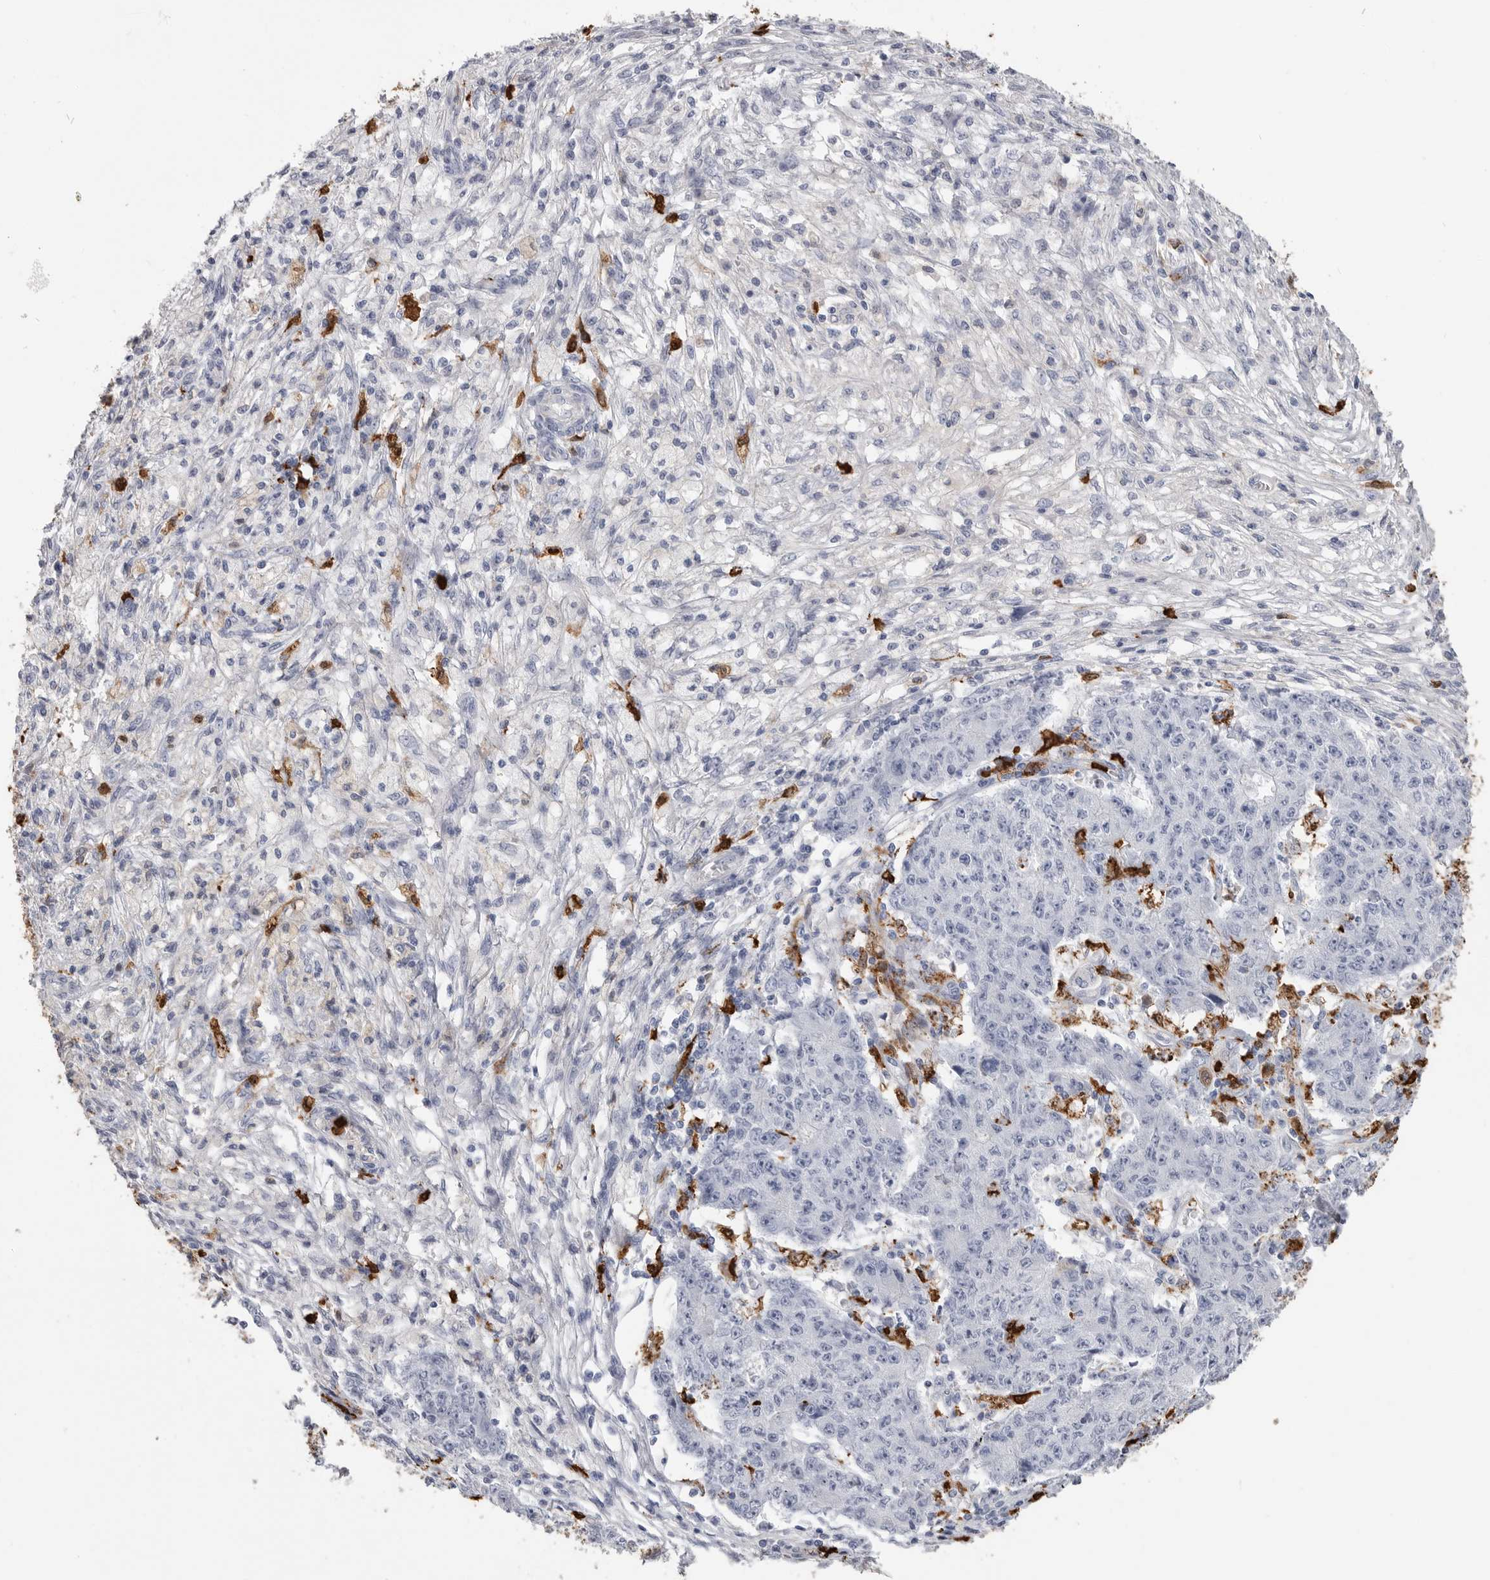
{"staining": {"intensity": "negative", "quantity": "none", "location": "none"}, "tissue": "ovarian cancer", "cell_type": "Tumor cells", "image_type": "cancer", "snomed": [{"axis": "morphology", "description": "Carcinoma, endometroid"}, {"axis": "topography", "description": "Ovary"}], "caption": "A high-resolution photomicrograph shows IHC staining of ovarian cancer (endometroid carcinoma), which displays no significant expression in tumor cells.", "gene": "CYB561D1", "patient": {"sex": "female", "age": 42}}